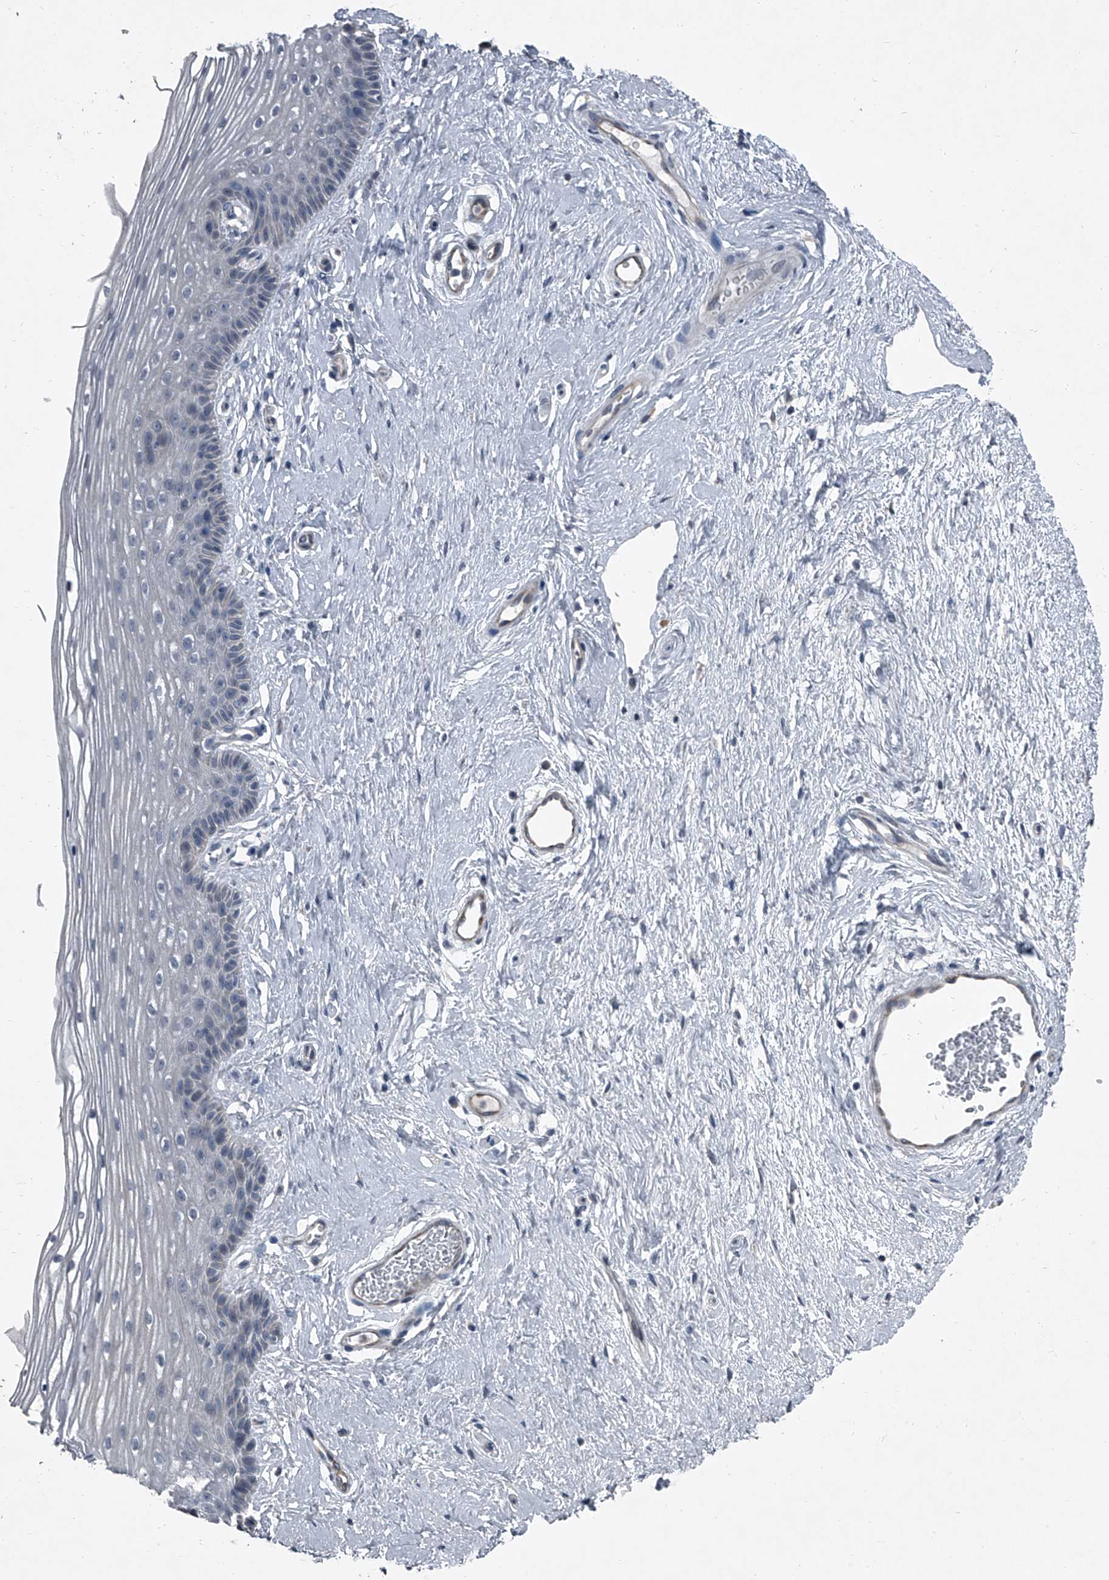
{"staining": {"intensity": "negative", "quantity": "none", "location": "none"}, "tissue": "vagina", "cell_type": "Squamous epithelial cells", "image_type": "normal", "snomed": [{"axis": "morphology", "description": "Normal tissue, NOS"}, {"axis": "topography", "description": "Vagina"}], "caption": "High magnification brightfield microscopy of benign vagina stained with DAB (brown) and counterstained with hematoxylin (blue): squamous epithelial cells show no significant staining. (Stains: DAB (3,3'-diaminobenzidine) immunohistochemistry with hematoxylin counter stain, Microscopy: brightfield microscopy at high magnification).", "gene": "HEPHL1", "patient": {"sex": "female", "age": 46}}